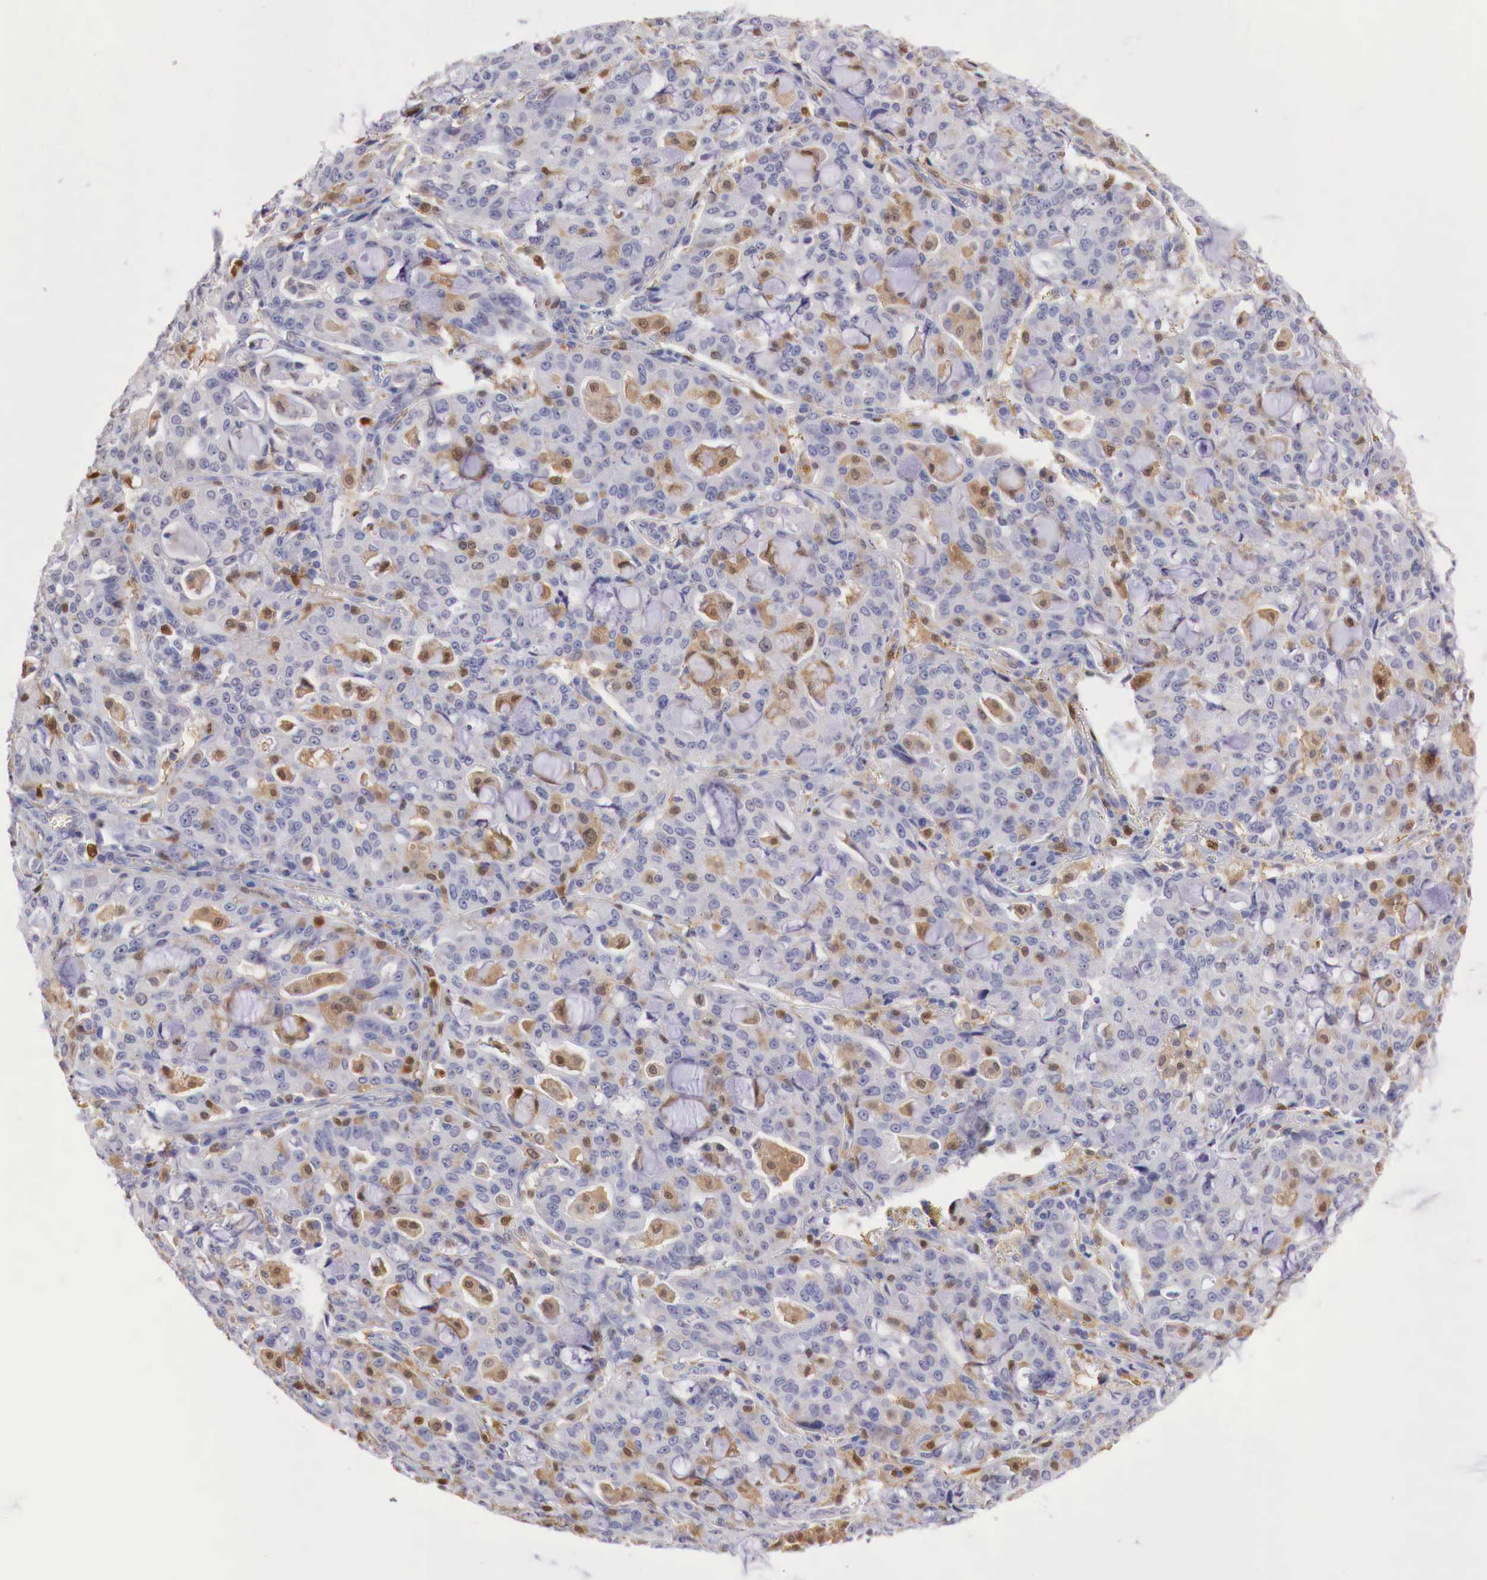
{"staining": {"intensity": "negative", "quantity": "none", "location": "none"}, "tissue": "lung cancer", "cell_type": "Tumor cells", "image_type": "cancer", "snomed": [{"axis": "morphology", "description": "Adenocarcinoma, NOS"}, {"axis": "topography", "description": "Lung"}], "caption": "An immunohistochemistry (IHC) micrograph of adenocarcinoma (lung) is shown. There is no staining in tumor cells of adenocarcinoma (lung).", "gene": "RENBP", "patient": {"sex": "female", "age": 44}}